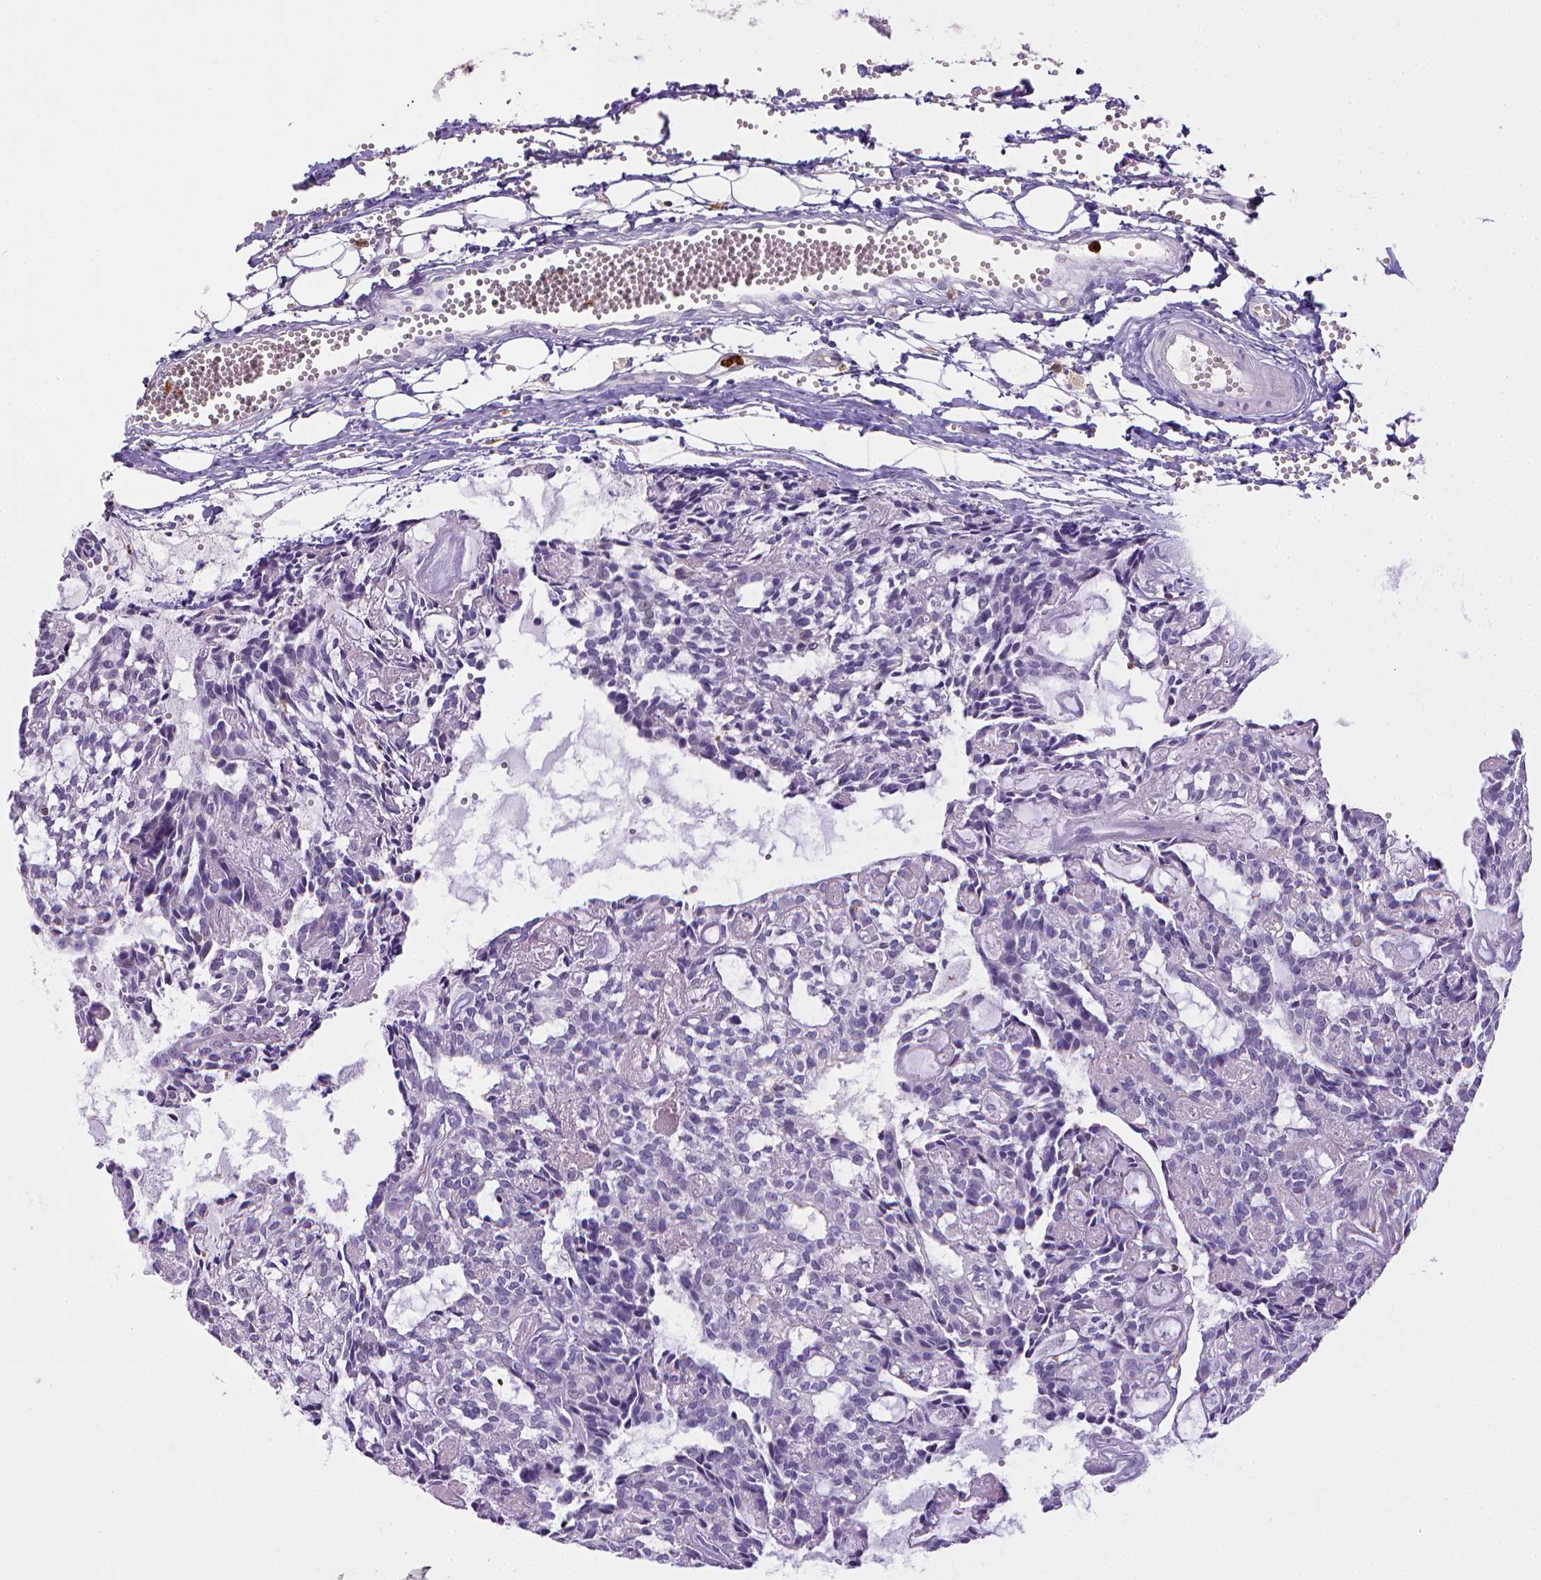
{"staining": {"intensity": "negative", "quantity": "none", "location": "none"}, "tissue": "head and neck cancer", "cell_type": "Tumor cells", "image_type": "cancer", "snomed": [{"axis": "morphology", "description": "Adenocarcinoma, NOS"}, {"axis": "topography", "description": "Head-Neck"}], "caption": "DAB immunohistochemical staining of human head and neck cancer reveals no significant positivity in tumor cells.", "gene": "ITGAM", "patient": {"sex": "female", "age": 62}}